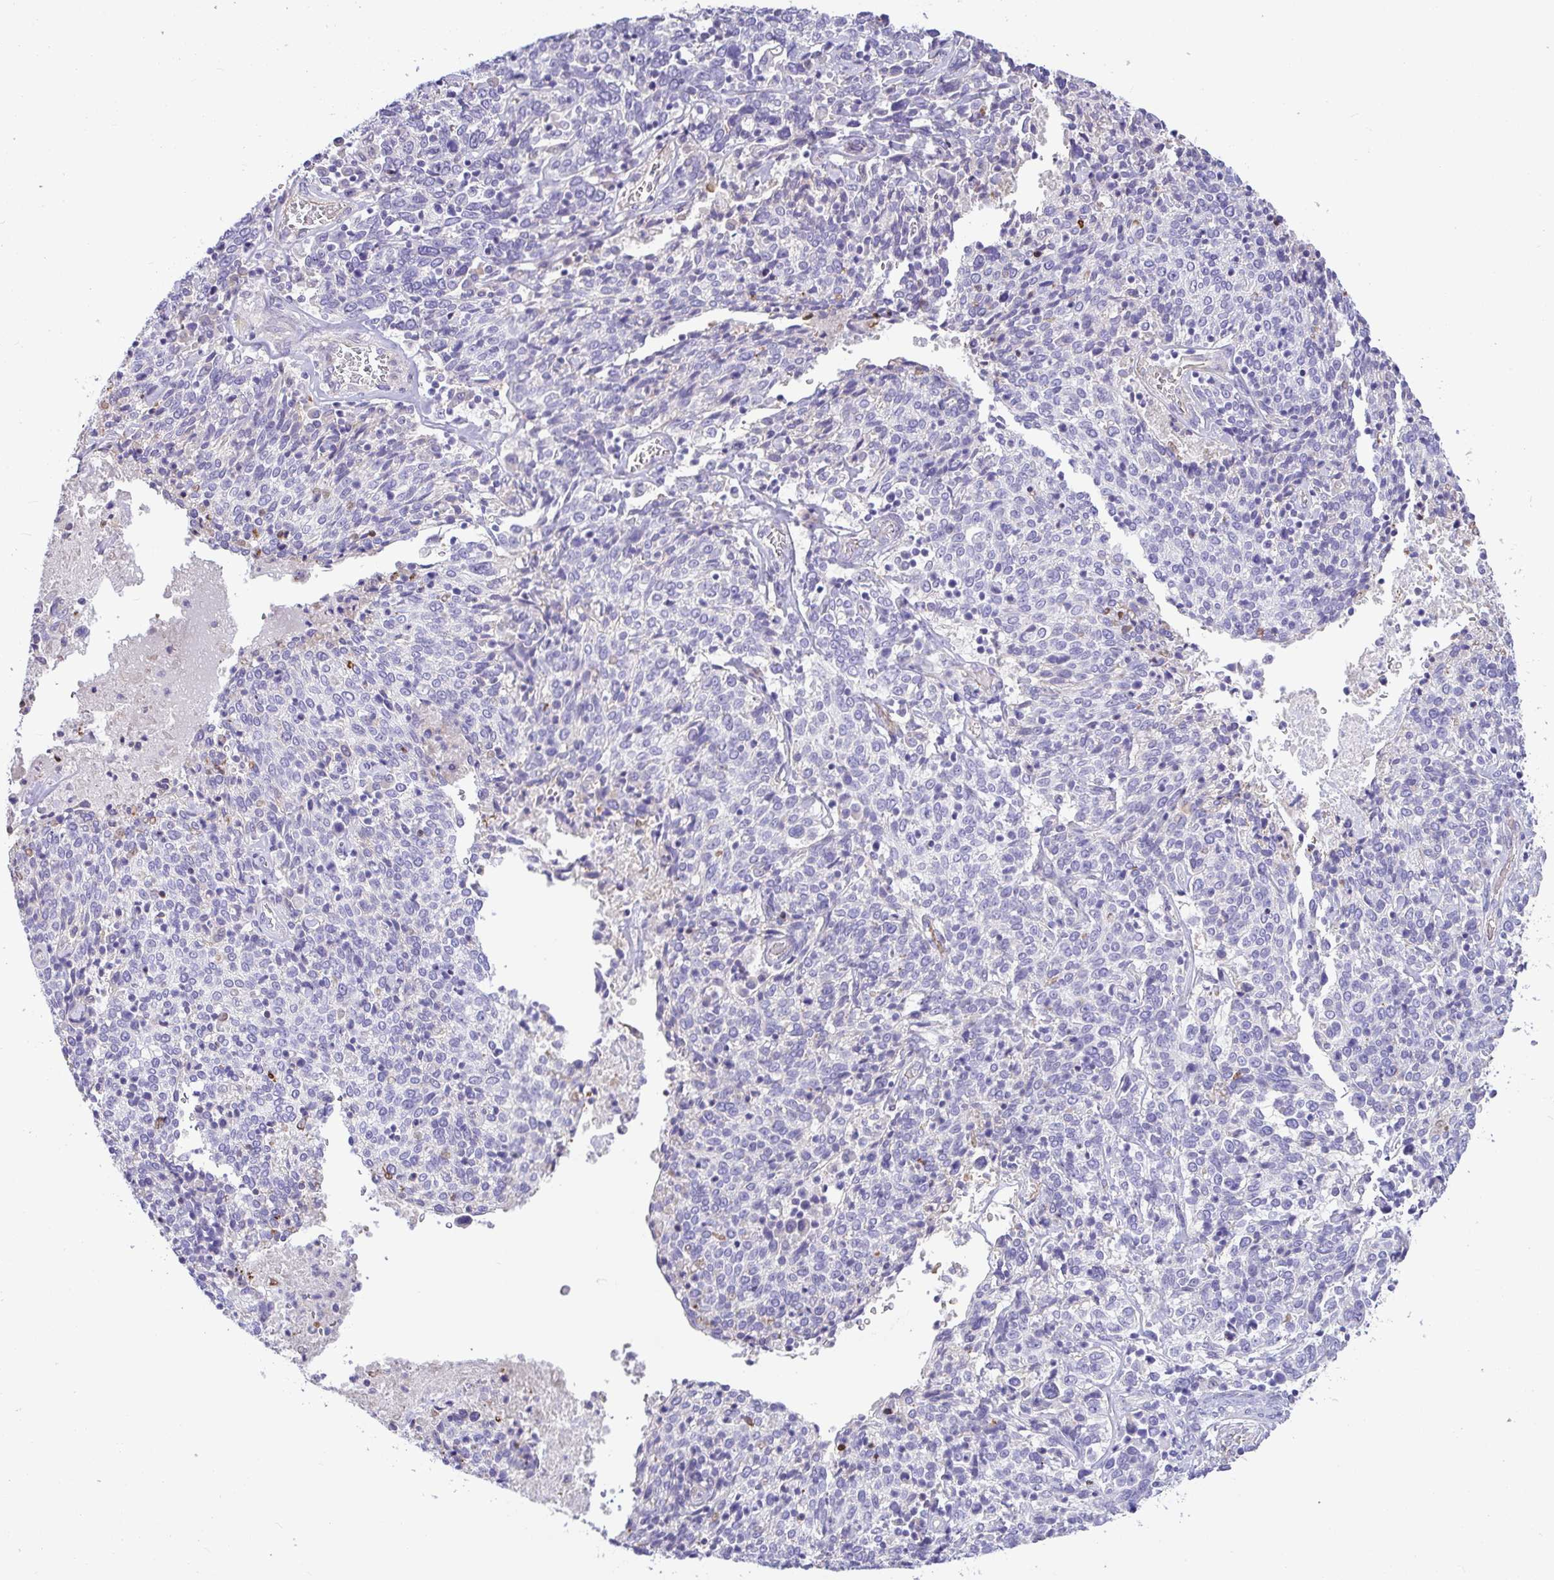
{"staining": {"intensity": "negative", "quantity": "none", "location": "none"}, "tissue": "cervical cancer", "cell_type": "Tumor cells", "image_type": "cancer", "snomed": [{"axis": "morphology", "description": "Squamous cell carcinoma, NOS"}, {"axis": "topography", "description": "Cervix"}], "caption": "This is an immunohistochemistry image of human cervical cancer (squamous cell carcinoma). There is no positivity in tumor cells.", "gene": "MOCS1", "patient": {"sex": "female", "age": 46}}